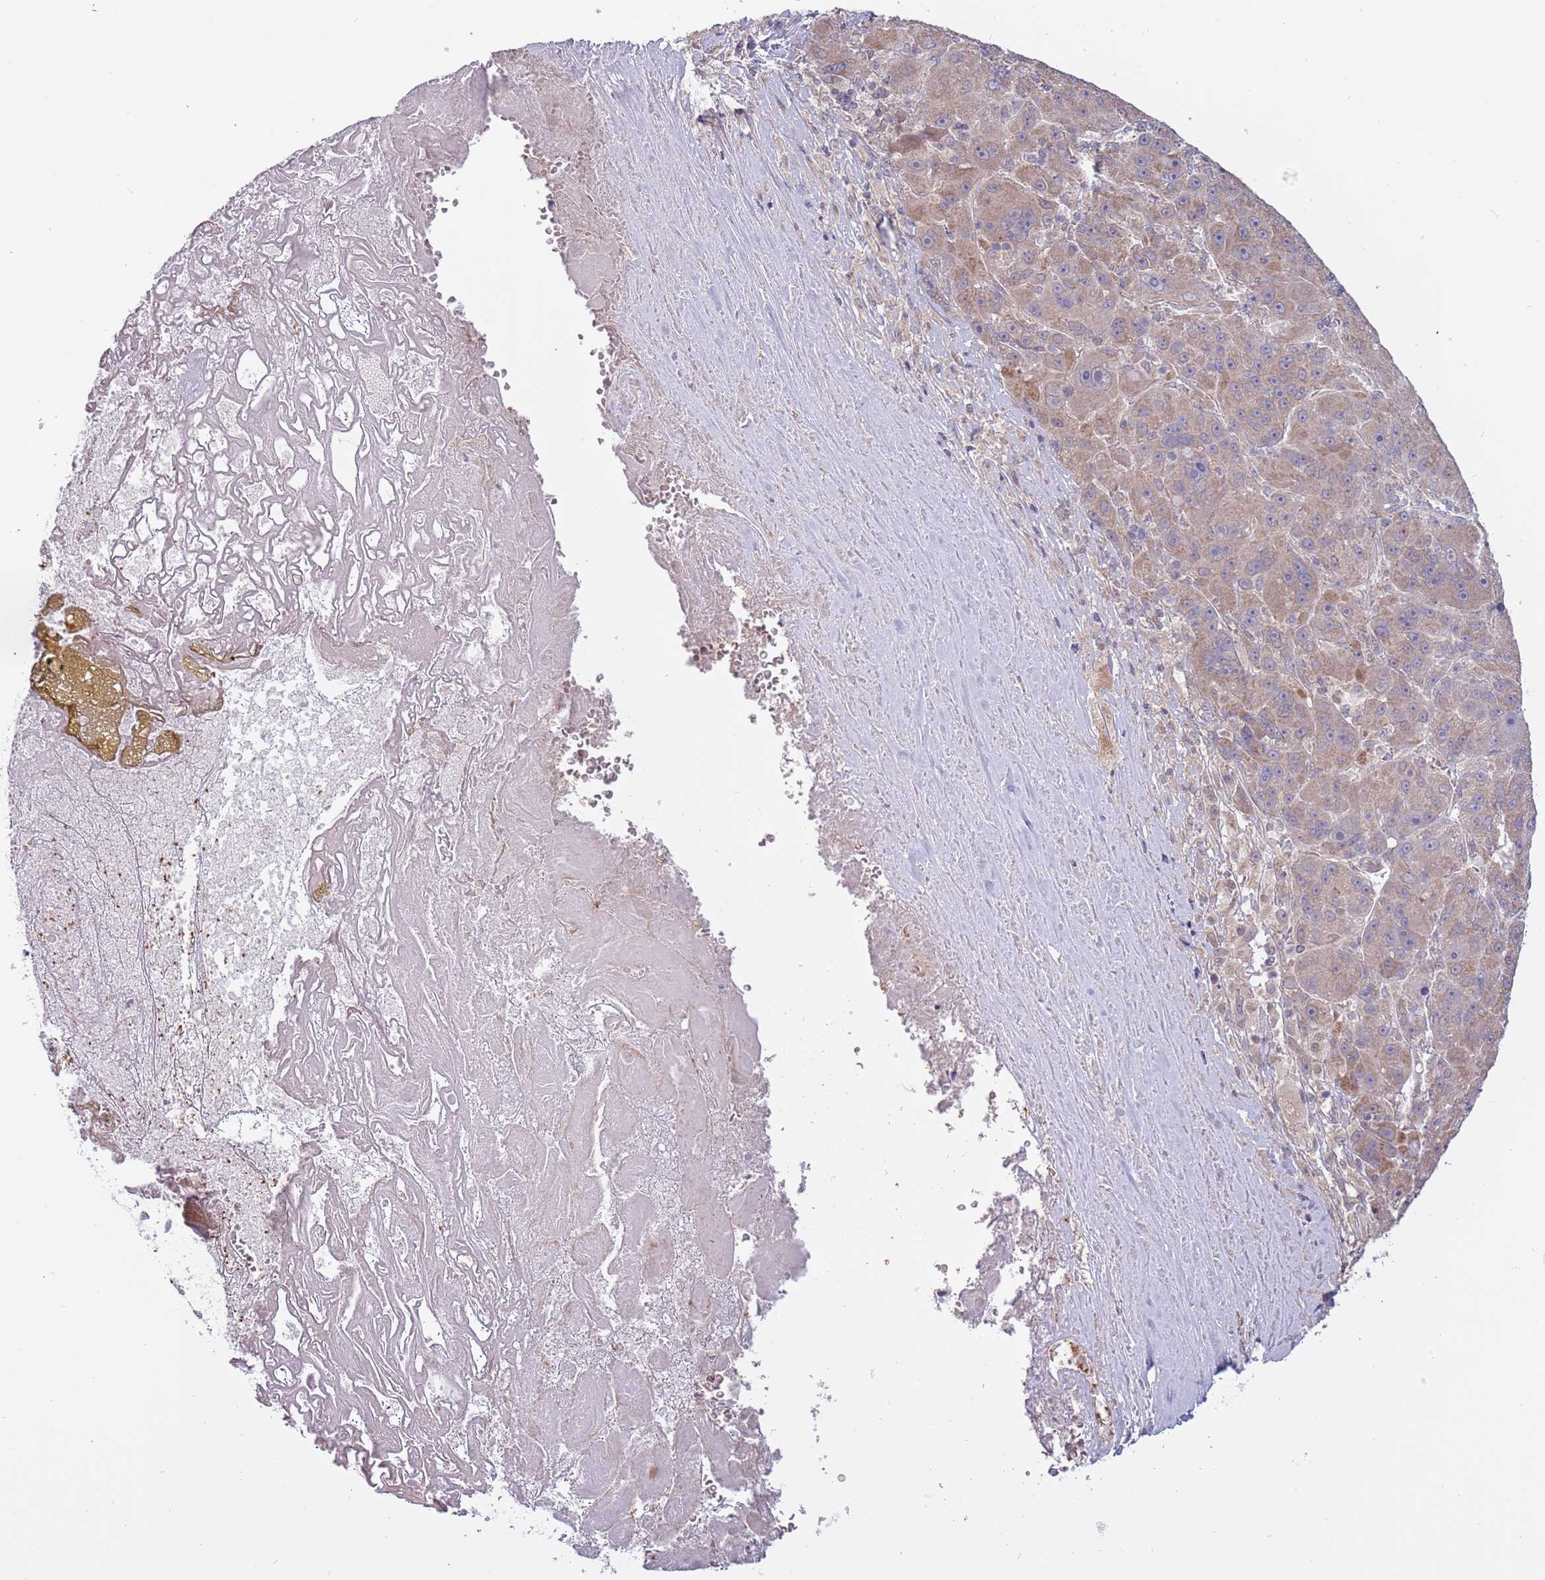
{"staining": {"intensity": "weak", "quantity": "<25%", "location": "cytoplasmic/membranous"}, "tissue": "liver cancer", "cell_type": "Tumor cells", "image_type": "cancer", "snomed": [{"axis": "morphology", "description": "Carcinoma, Hepatocellular, NOS"}, {"axis": "topography", "description": "Liver"}], "caption": "This is an immunohistochemistry micrograph of human hepatocellular carcinoma (liver). There is no staining in tumor cells.", "gene": "RNF181", "patient": {"sex": "male", "age": 76}}